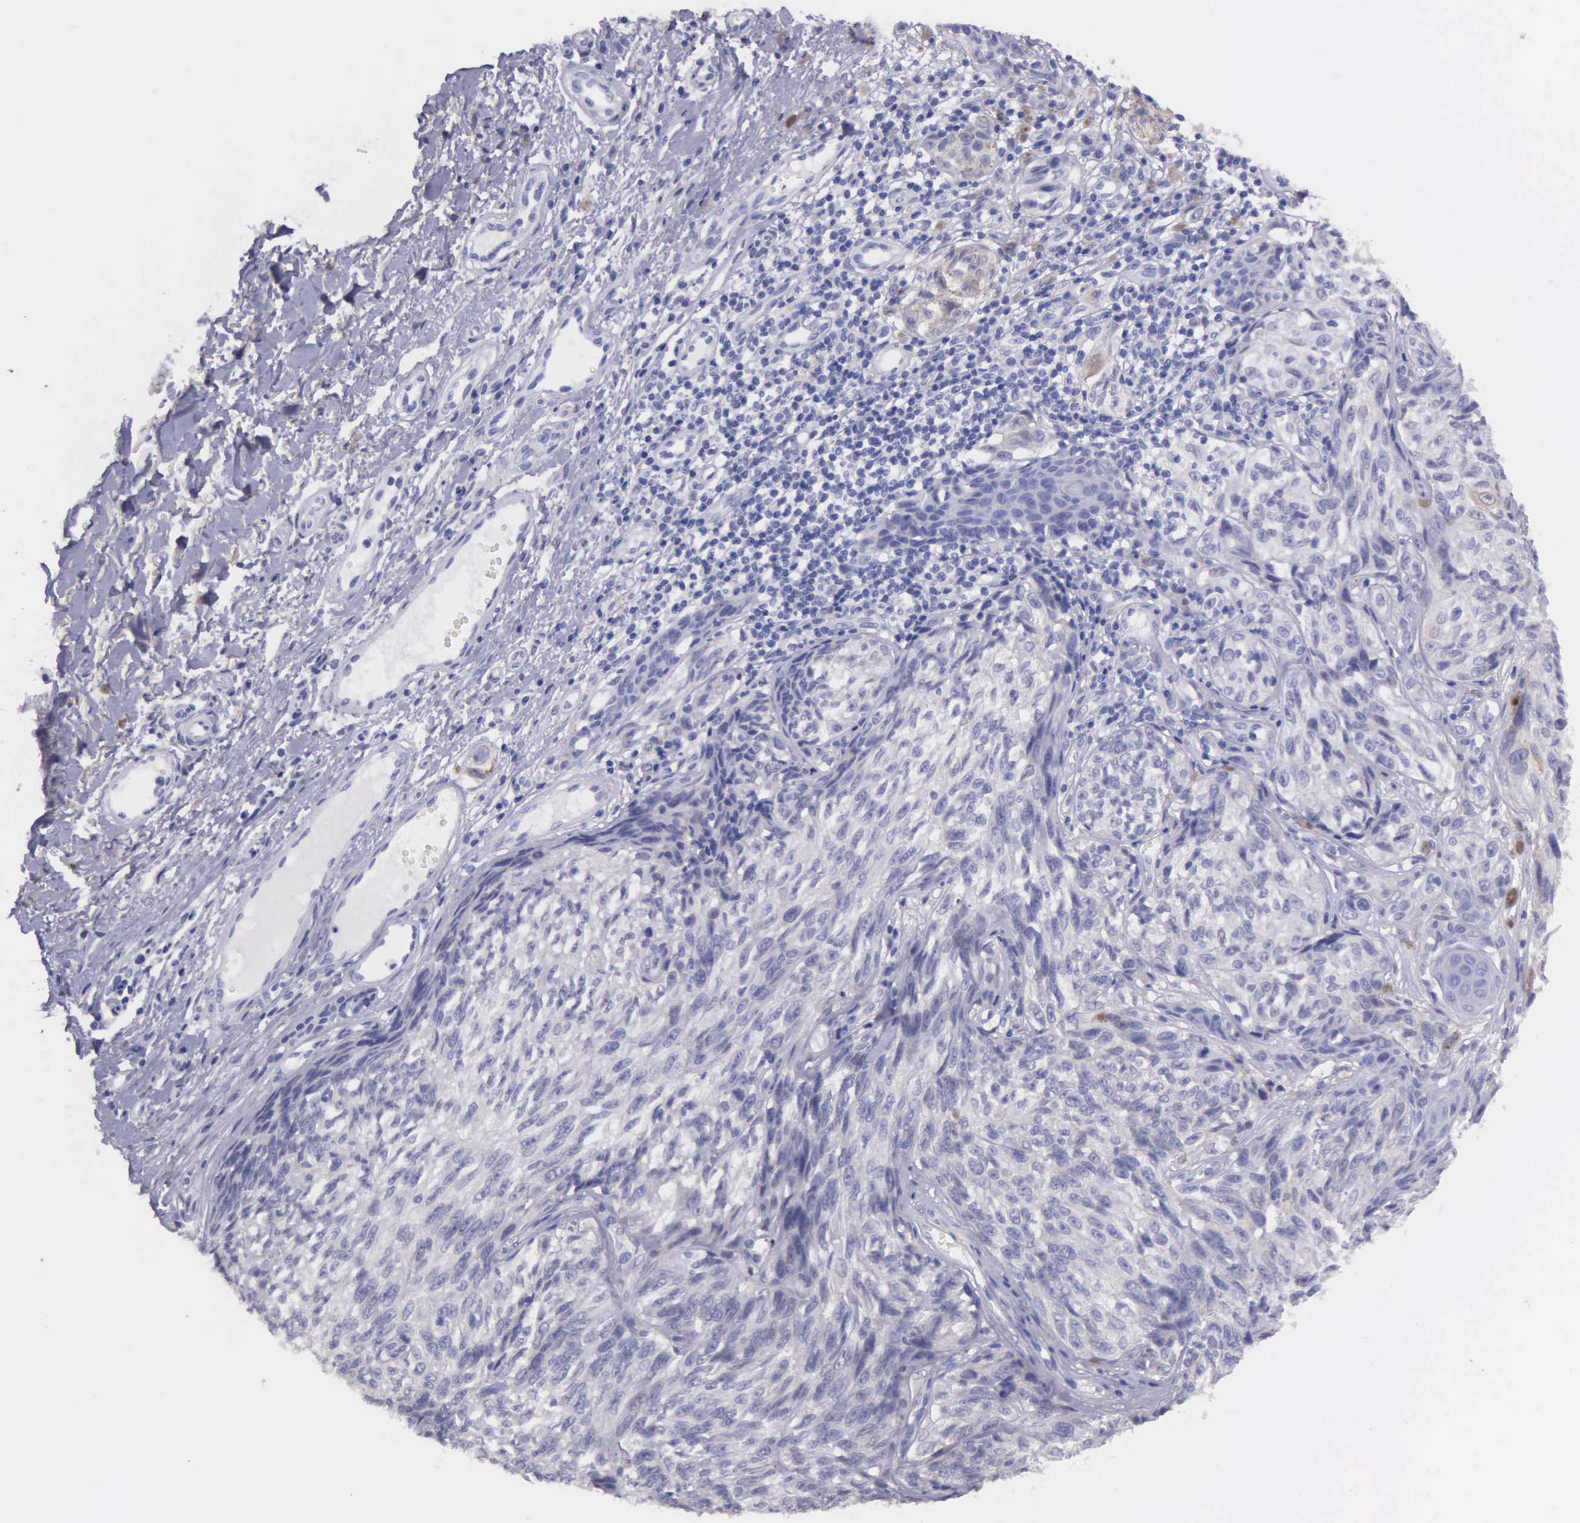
{"staining": {"intensity": "negative", "quantity": "none", "location": "none"}, "tissue": "melanoma", "cell_type": "Tumor cells", "image_type": "cancer", "snomed": [{"axis": "morphology", "description": "Malignant melanoma, NOS"}, {"axis": "topography", "description": "Skin"}], "caption": "Tumor cells are negative for brown protein staining in malignant melanoma.", "gene": "GSTT2", "patient": {"sex": "male", "age": 67}}